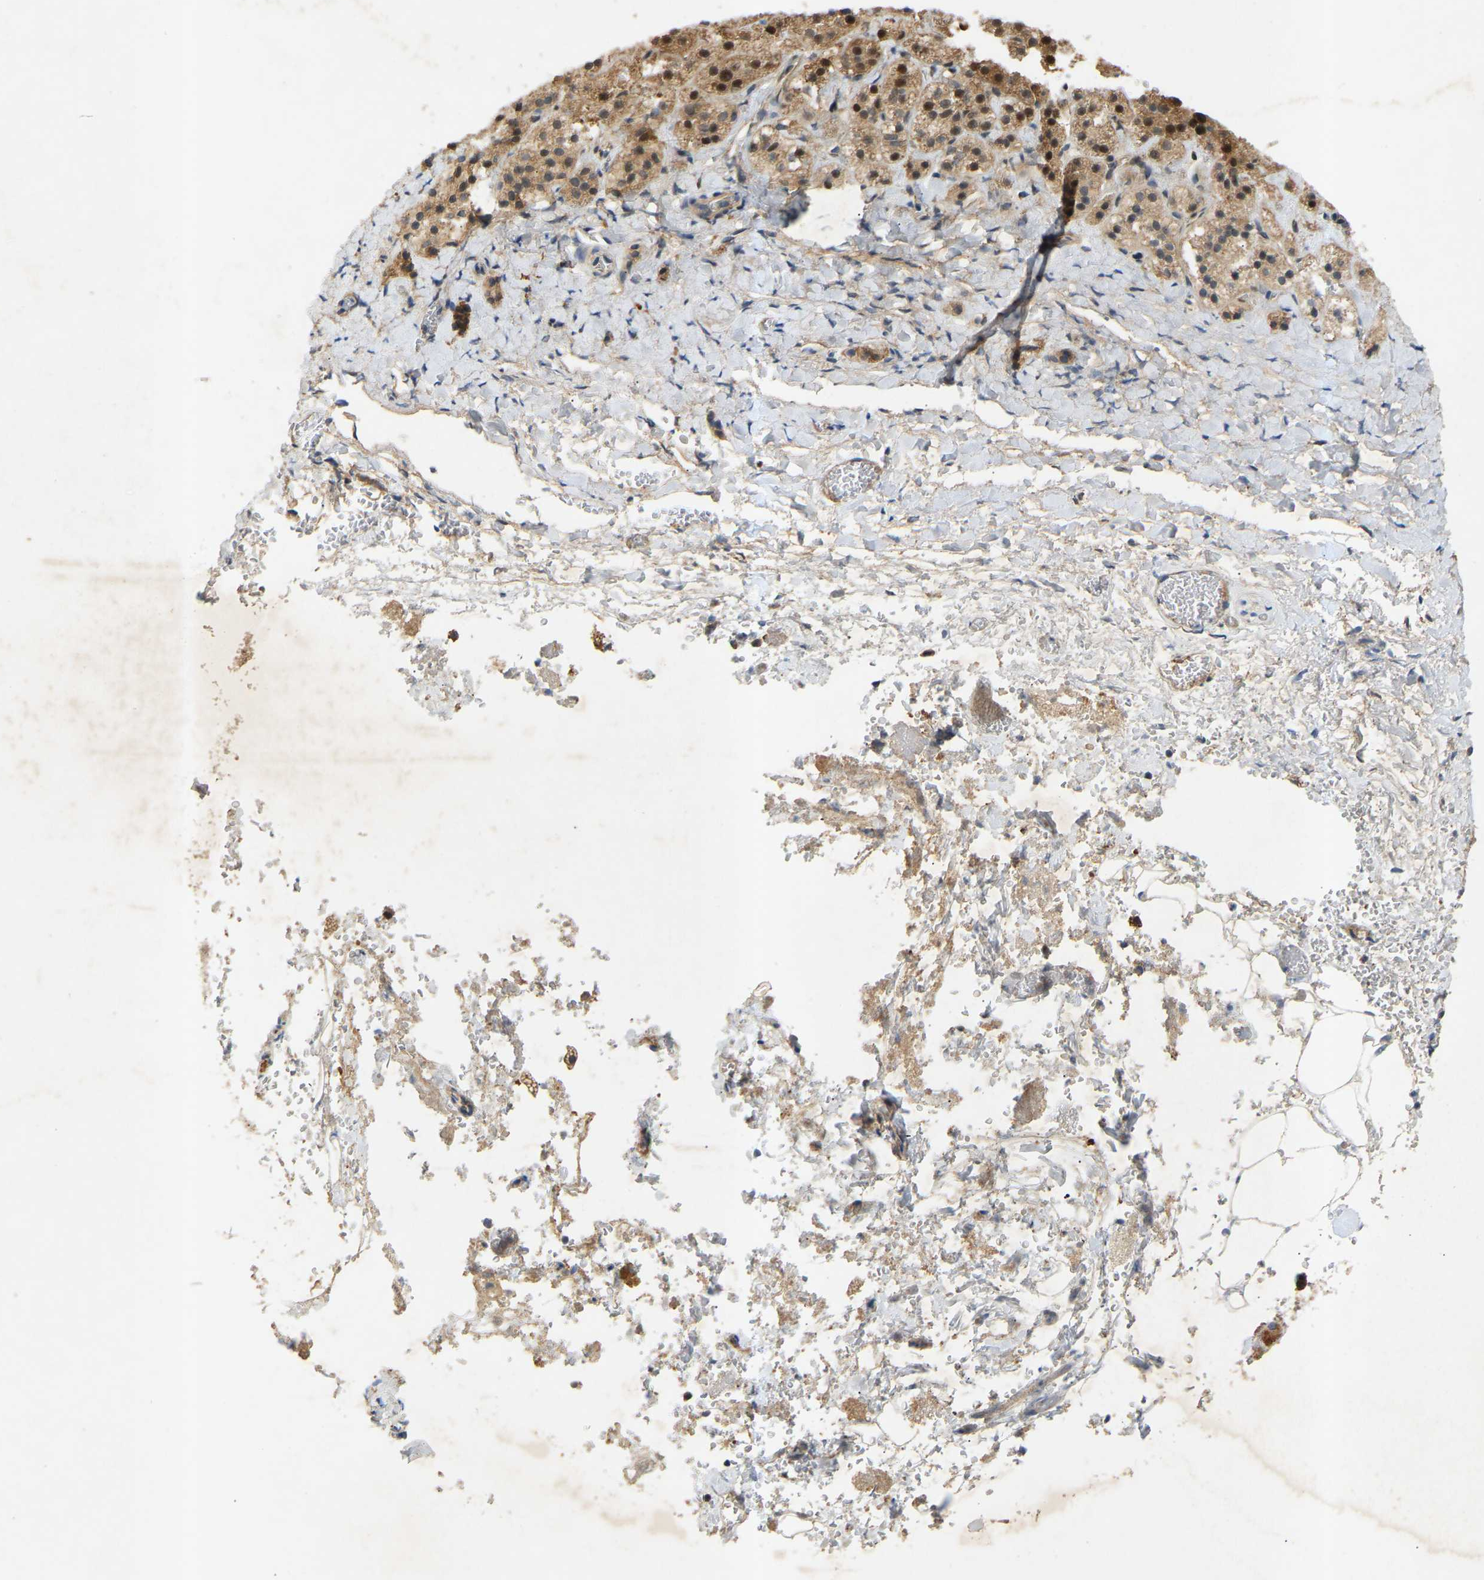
{"staining": {"intensity": "moderate", "quantity": ">75%", "location": "cytoplasmic/membranous,nuclear"}, "tissue": "adrenal gland", "cell_type": "Glandular cells", "image_type": "normal", "snomed": [{"axis": "morphology", "description": "Normal tissue, NOS"}, {"axis": "topography", "description": "Adrenal gland"}], "caption": "About >75% of glandular cells in normal human adrenal gland show moderate cytoplasmic/membranous,nuclear protein expression as visualized by brown immunohistochemical staining.", "gene": "ATP5MF", "patient": {"sex": "female", "age": 44}}